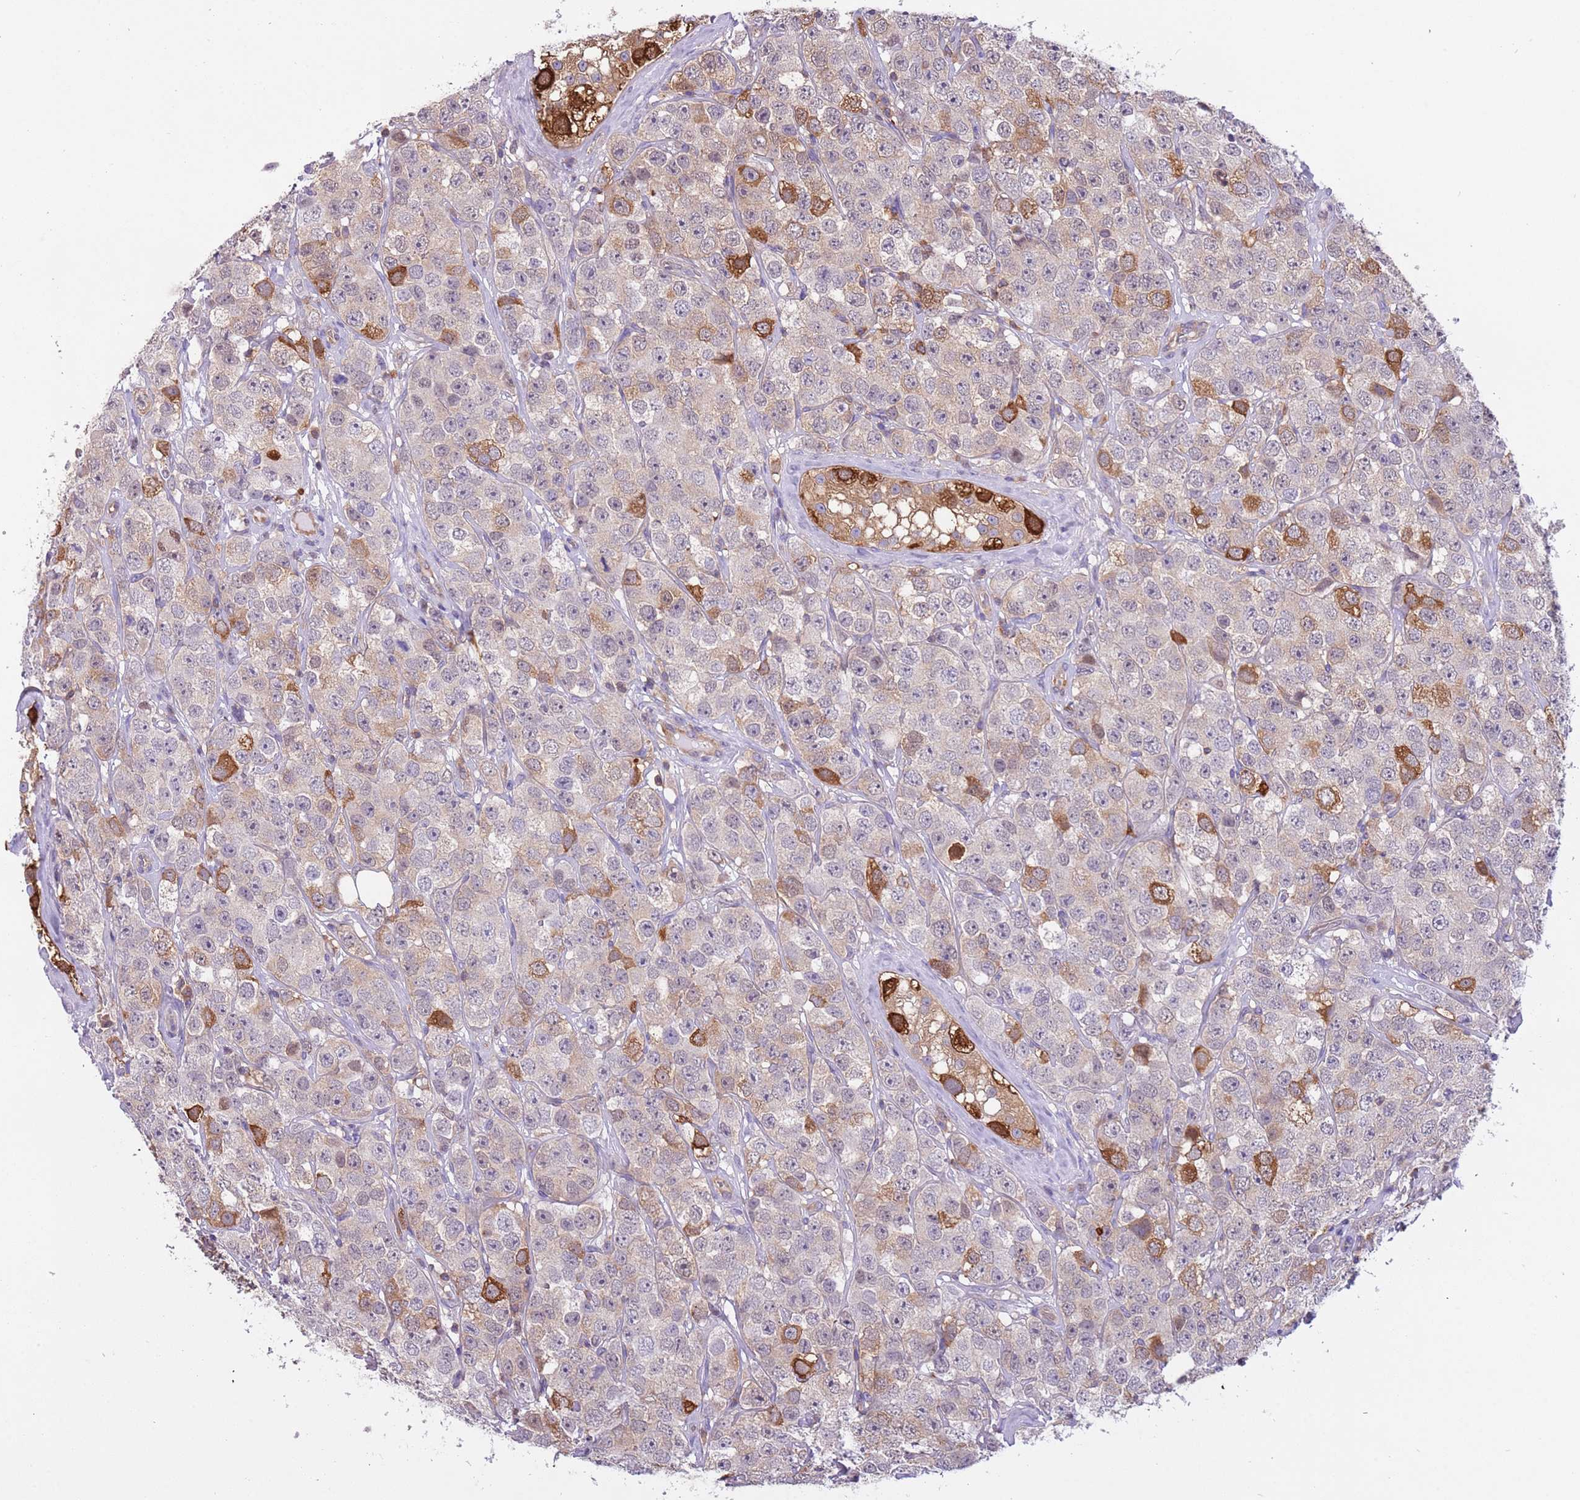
{"staining": {"intensity": "strong", "quantity": "<25%", "location": "cytoplasmic/membranous"}, "tissue": "testis cancer", "cell_type": "Tumor cells", "image_type": "cancer", "snomed": [{"axis": "morphology", "description": "Seminoma, NOS"}, {"axis": "topography", "description": "Testis"}], "caption": "Protein expression analysis of human seminoma (testis) reveals strong cytoplasmic/membranous positivity in about <25% of tumor cells.", "gene": "STIP1", "patient": {"sex": "male", "age": 28}}